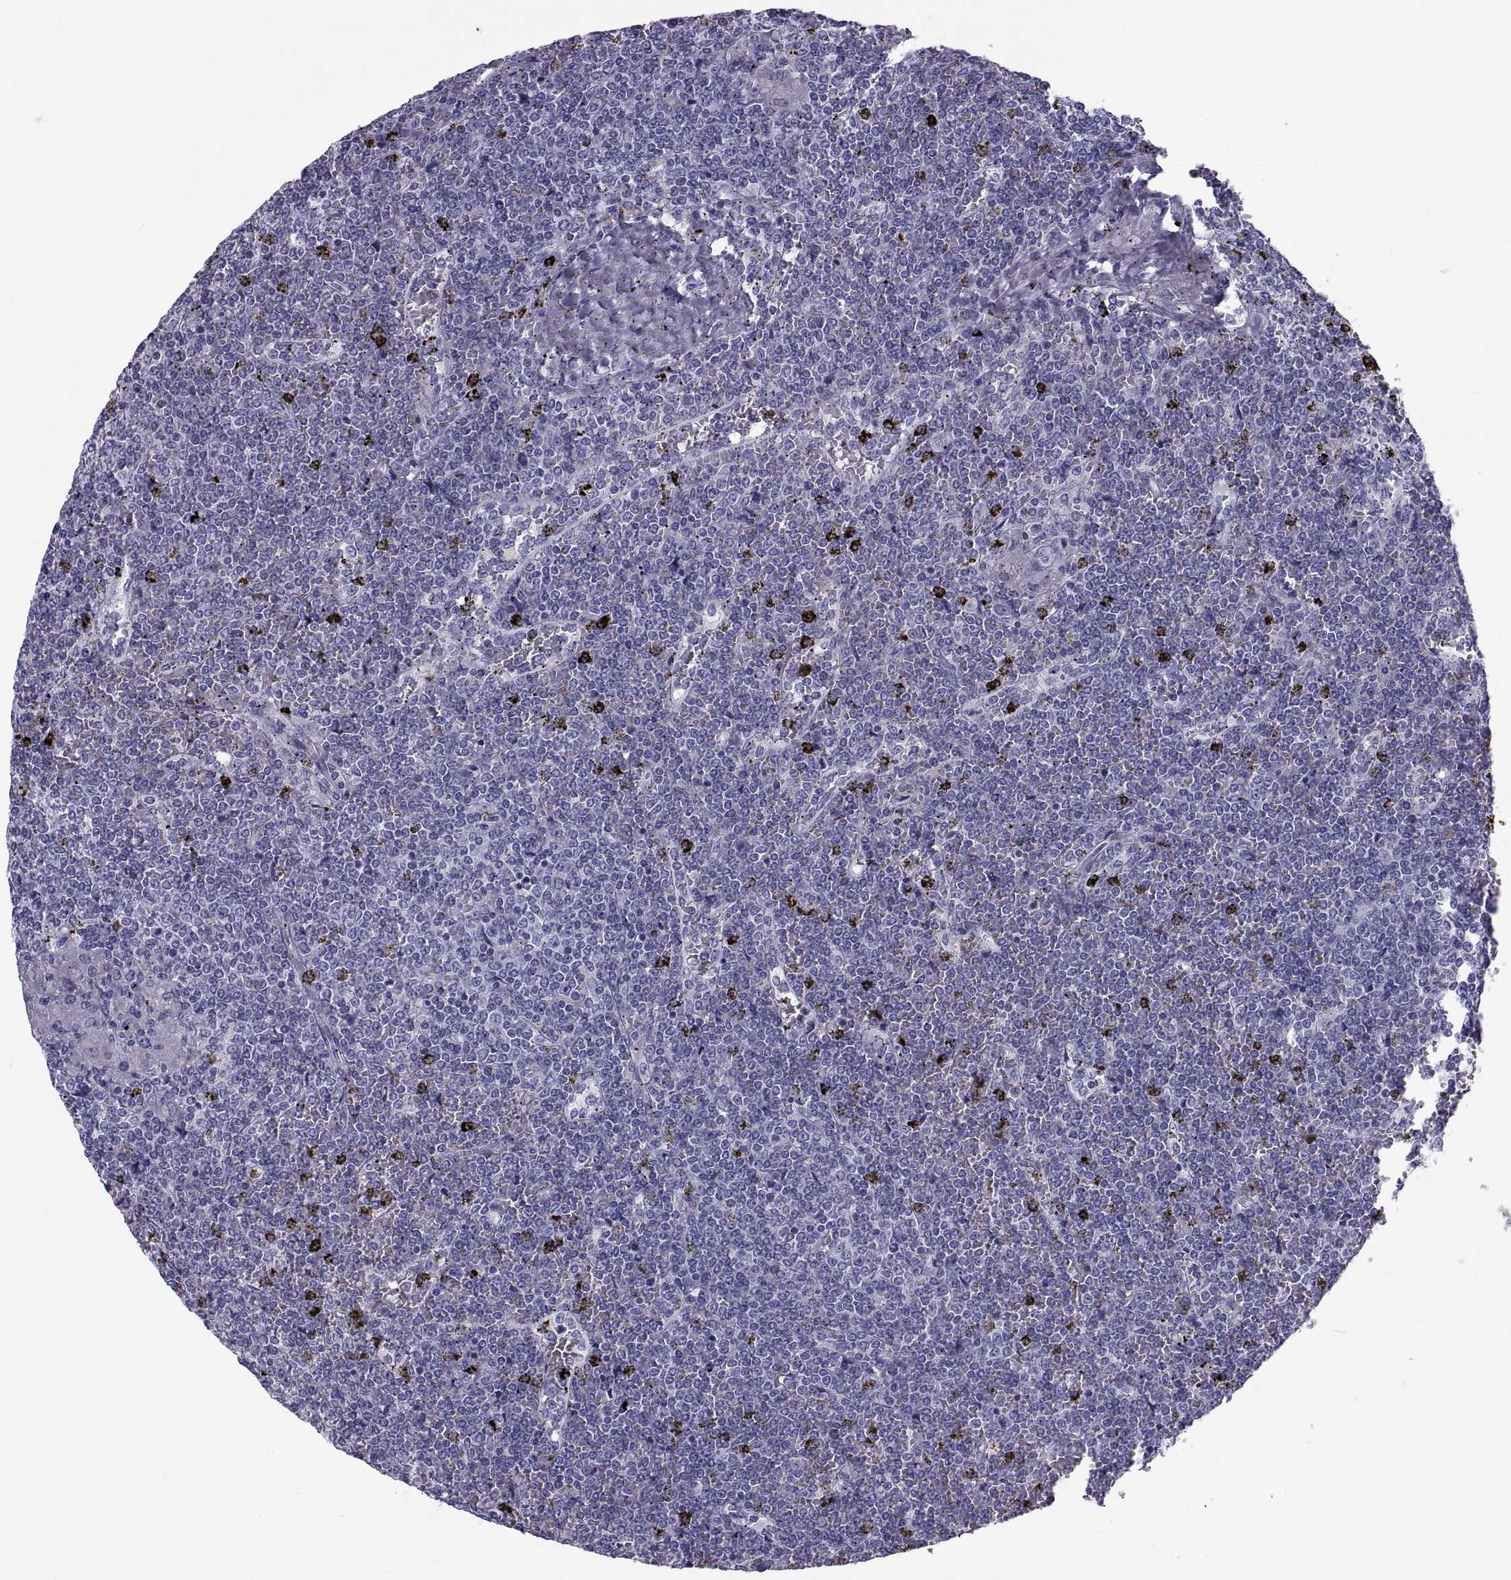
{"staining": {"intensity": "negative", "quantity": "none", "location": "none"}, "tissue": "lymphoma", "cell_type": "Tumor cells", "image_type": "cancer", "snomed": [{"axis": "morphology", "description": "Malignant lymphoma, non-Hodgkin's type, Low grade"}, {"axis": "topography", "description": "Spleen"}], "caption": "This is an immunohistochemistry (IHC) micrograph of lymphoma. There is no positivity in tumor cells.", "gene": "DEFB129", "patient": {"sex": "female", "age": 19}}